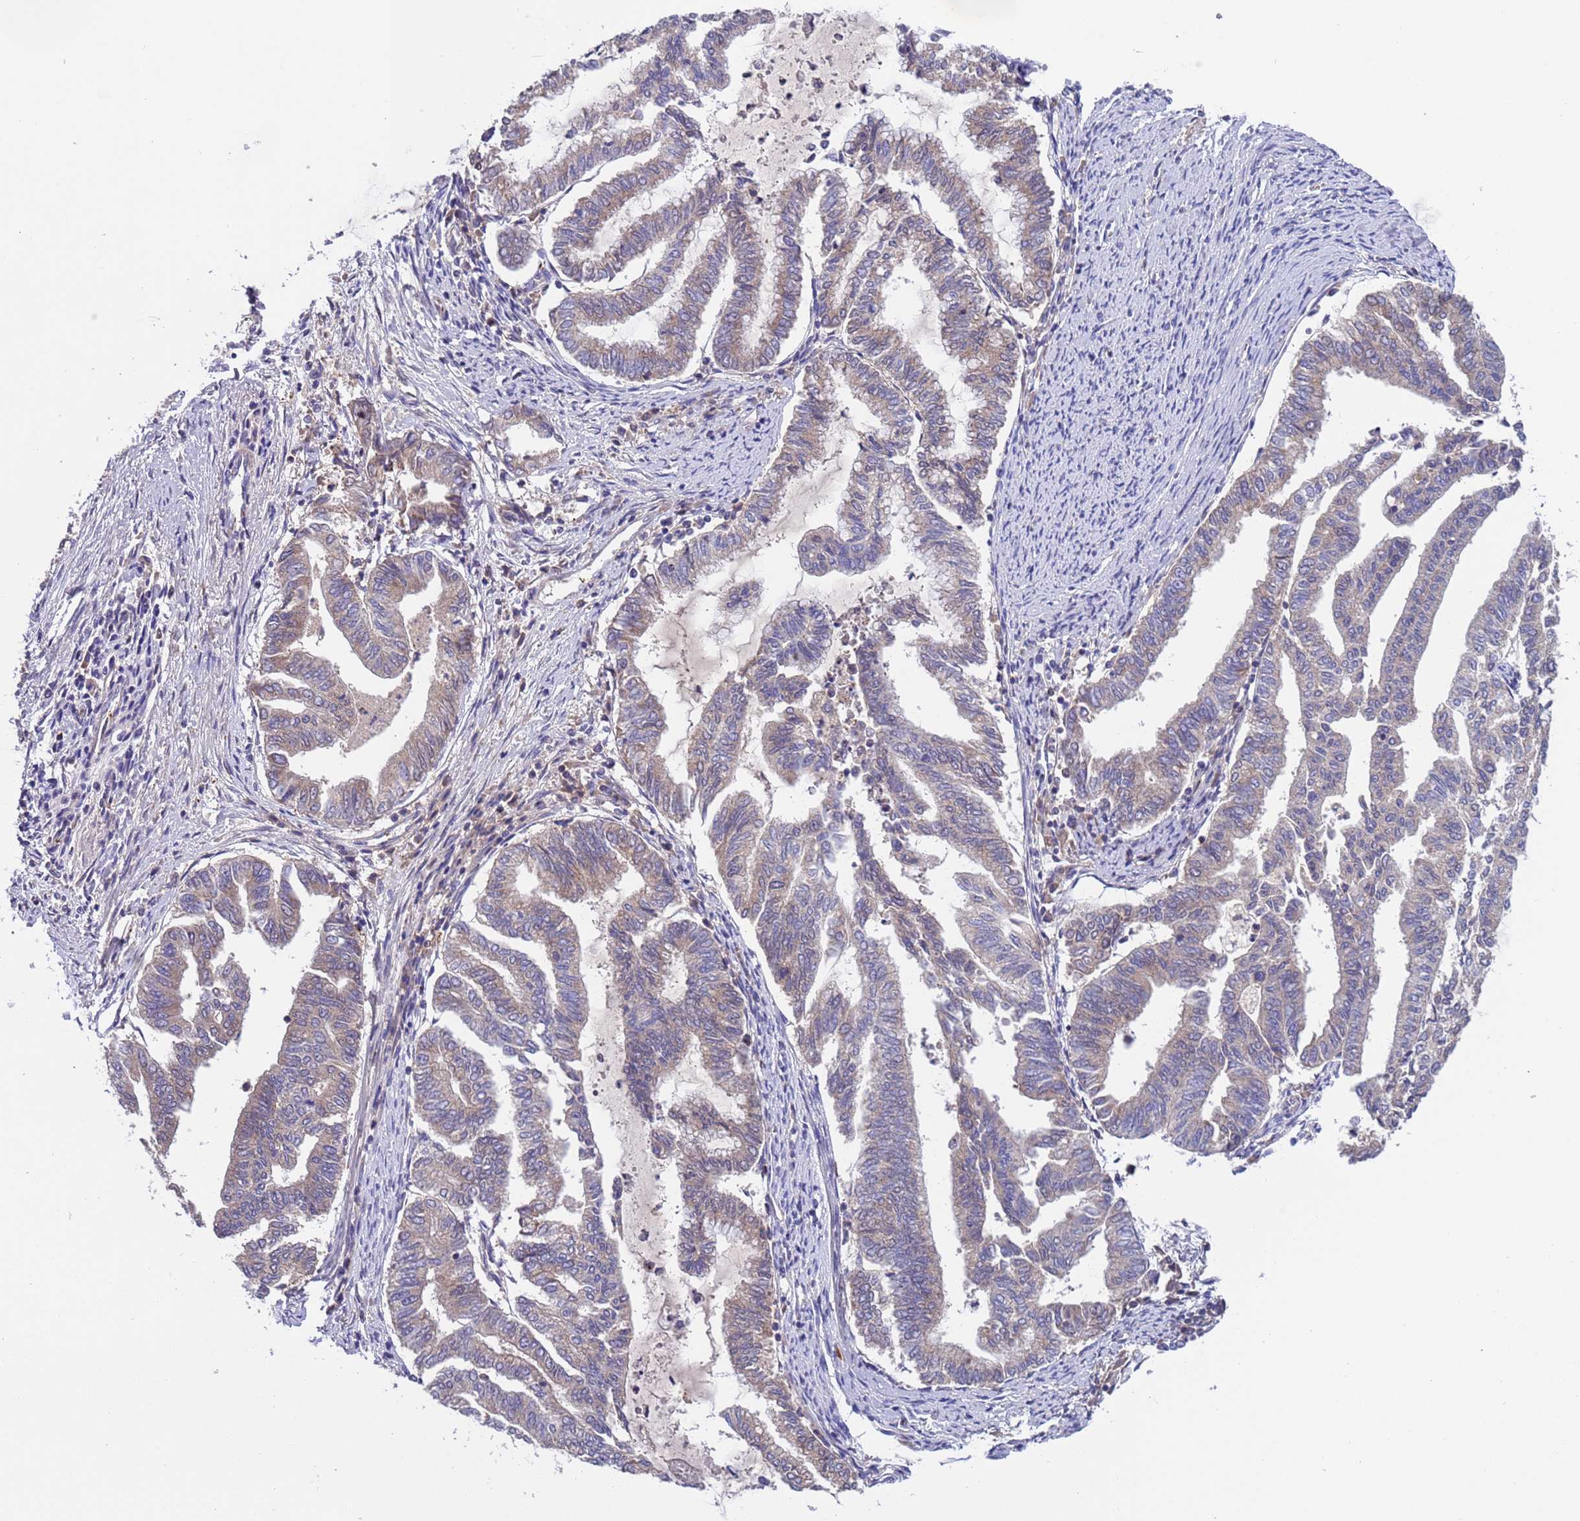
{"staining": {"intensity": "weak", "quantity": "<25%", "location": "cytoplasmic/membranous"}, "tissue": "endometrial cancer", "cell_type": "Tumor cells", "image_type": "cancer", "snomed": [{"axis": "morphology", "description": "Adenocarcinoma, NOS"}, {"axis": "topography", "description": "Endometrium"}], "caption": "Protein analysis of endometrial adenocarcinoma exhibits no significant staining in tumor cells. (DAB IHC, high magnification).", "gene": "PARP16", "patient": {"sex": "female", "age": 79}}